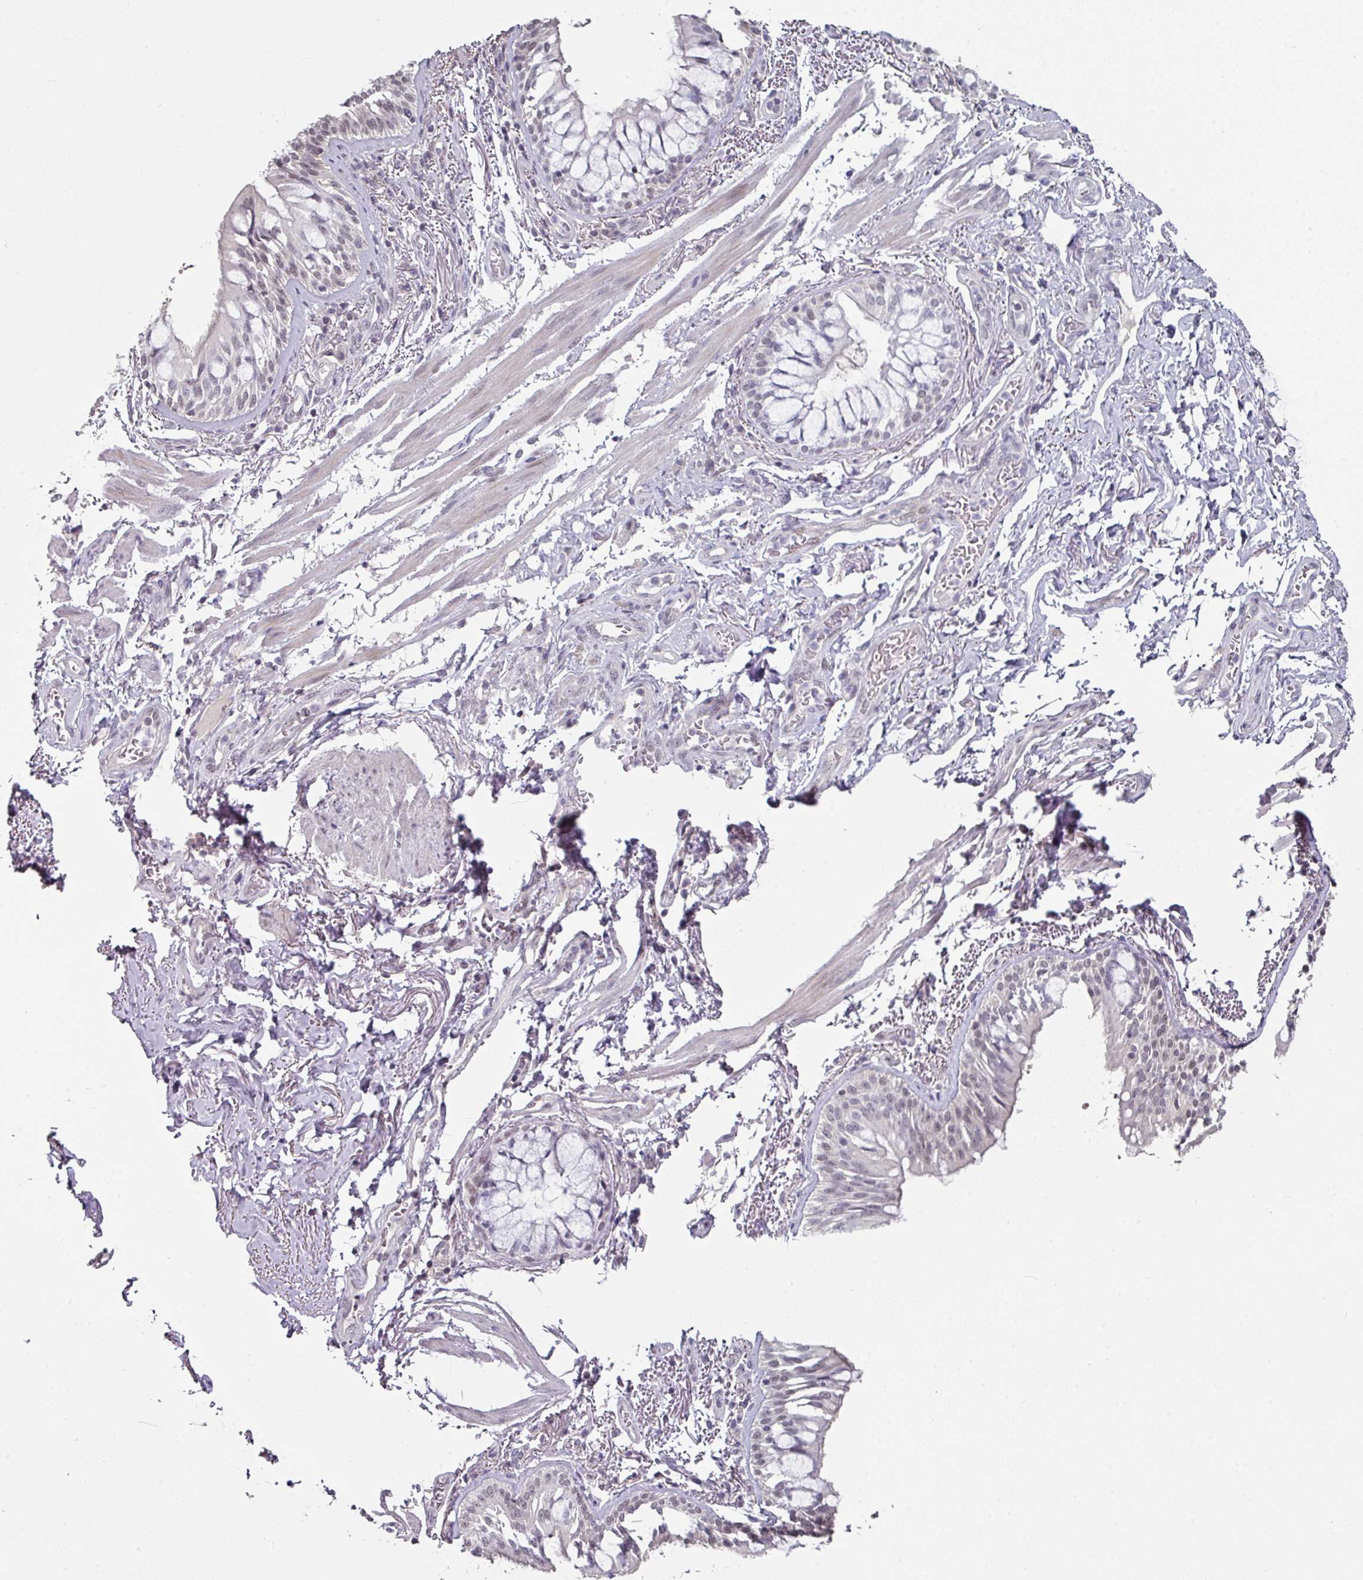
{"staining": {"intensity": "weak", "quantity": ">75%", "location": "nuclear"}, "tissue": "bronchus", "cell_type": "Respiratory epithelial cells", "image_type": "normal", "snomed": [{"axis": "morphology", "description": "Normal tissue, NOS"}, {"axis": "topography", "description": "Bronchus"}], "caption": "Brown immunohistochemical staining in unremarkable bronchus shows weak nuclear positivity in approximately >75% of respiratory epithelial cells. Immunohistochemistry (ihc) stains the protein of interest in brown and the nuclei are stained blue.", "gene": "ELK1", "patient": {"sex": "male", "age": 70}}